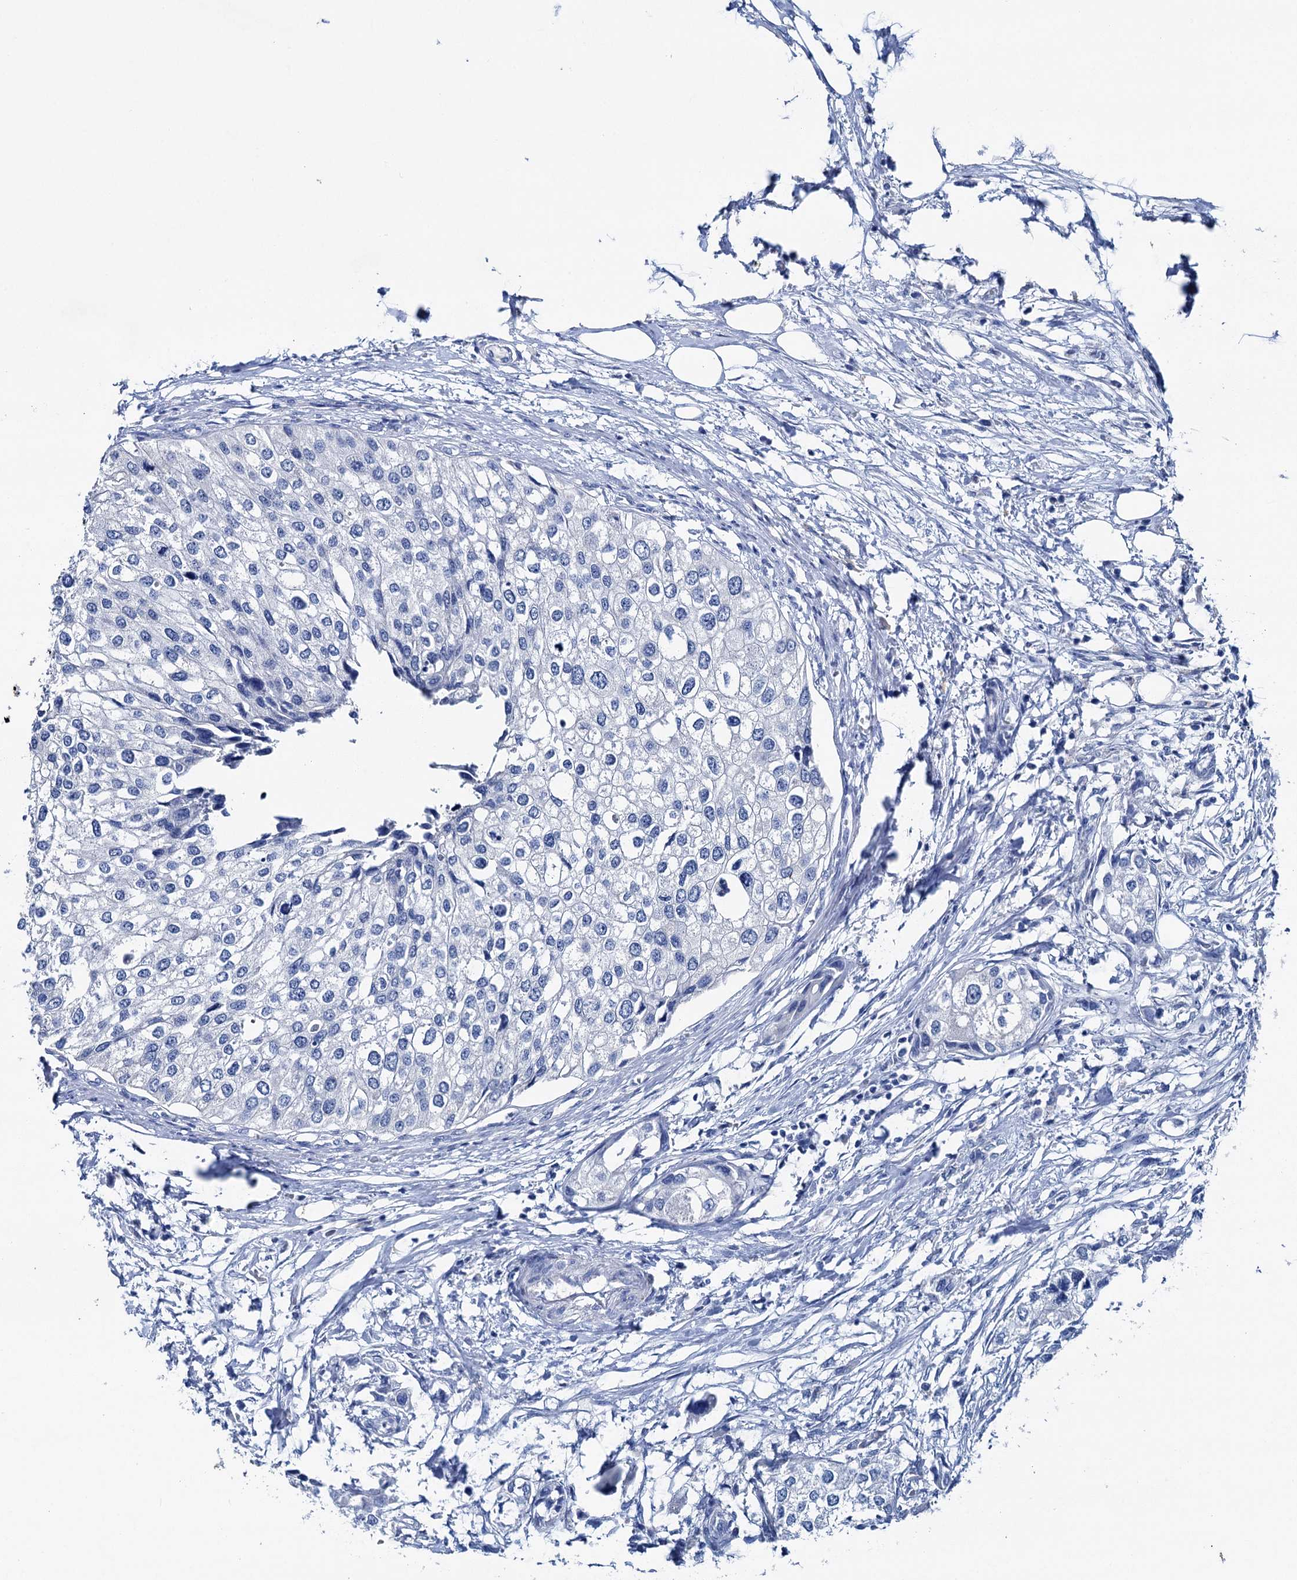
{"staining": {"intensity": "negative", "quantity": "none", "location": "none"}, "tissue": "urothelial cancer", "cell_type": "Tumor cells", "image_type": "cancer", "snomed": [{"axis": "morphology", "description": "Urothelial carcinoma, High grade"}, {"axis": "topography", "description": "Urinary bladder"}], "caption": "An immunohistochemistry histopathology image of urothelial cancer is shown. There is no staining in tumor cells of urothelial cancer. The staining is performed using DAB (3,3'-diaminobenzidine) brown chromogen with nuclei counter-stained in using hematoxylin.", "gene": "BRINP1", "patient": {"sex": "male", "age": 64}}